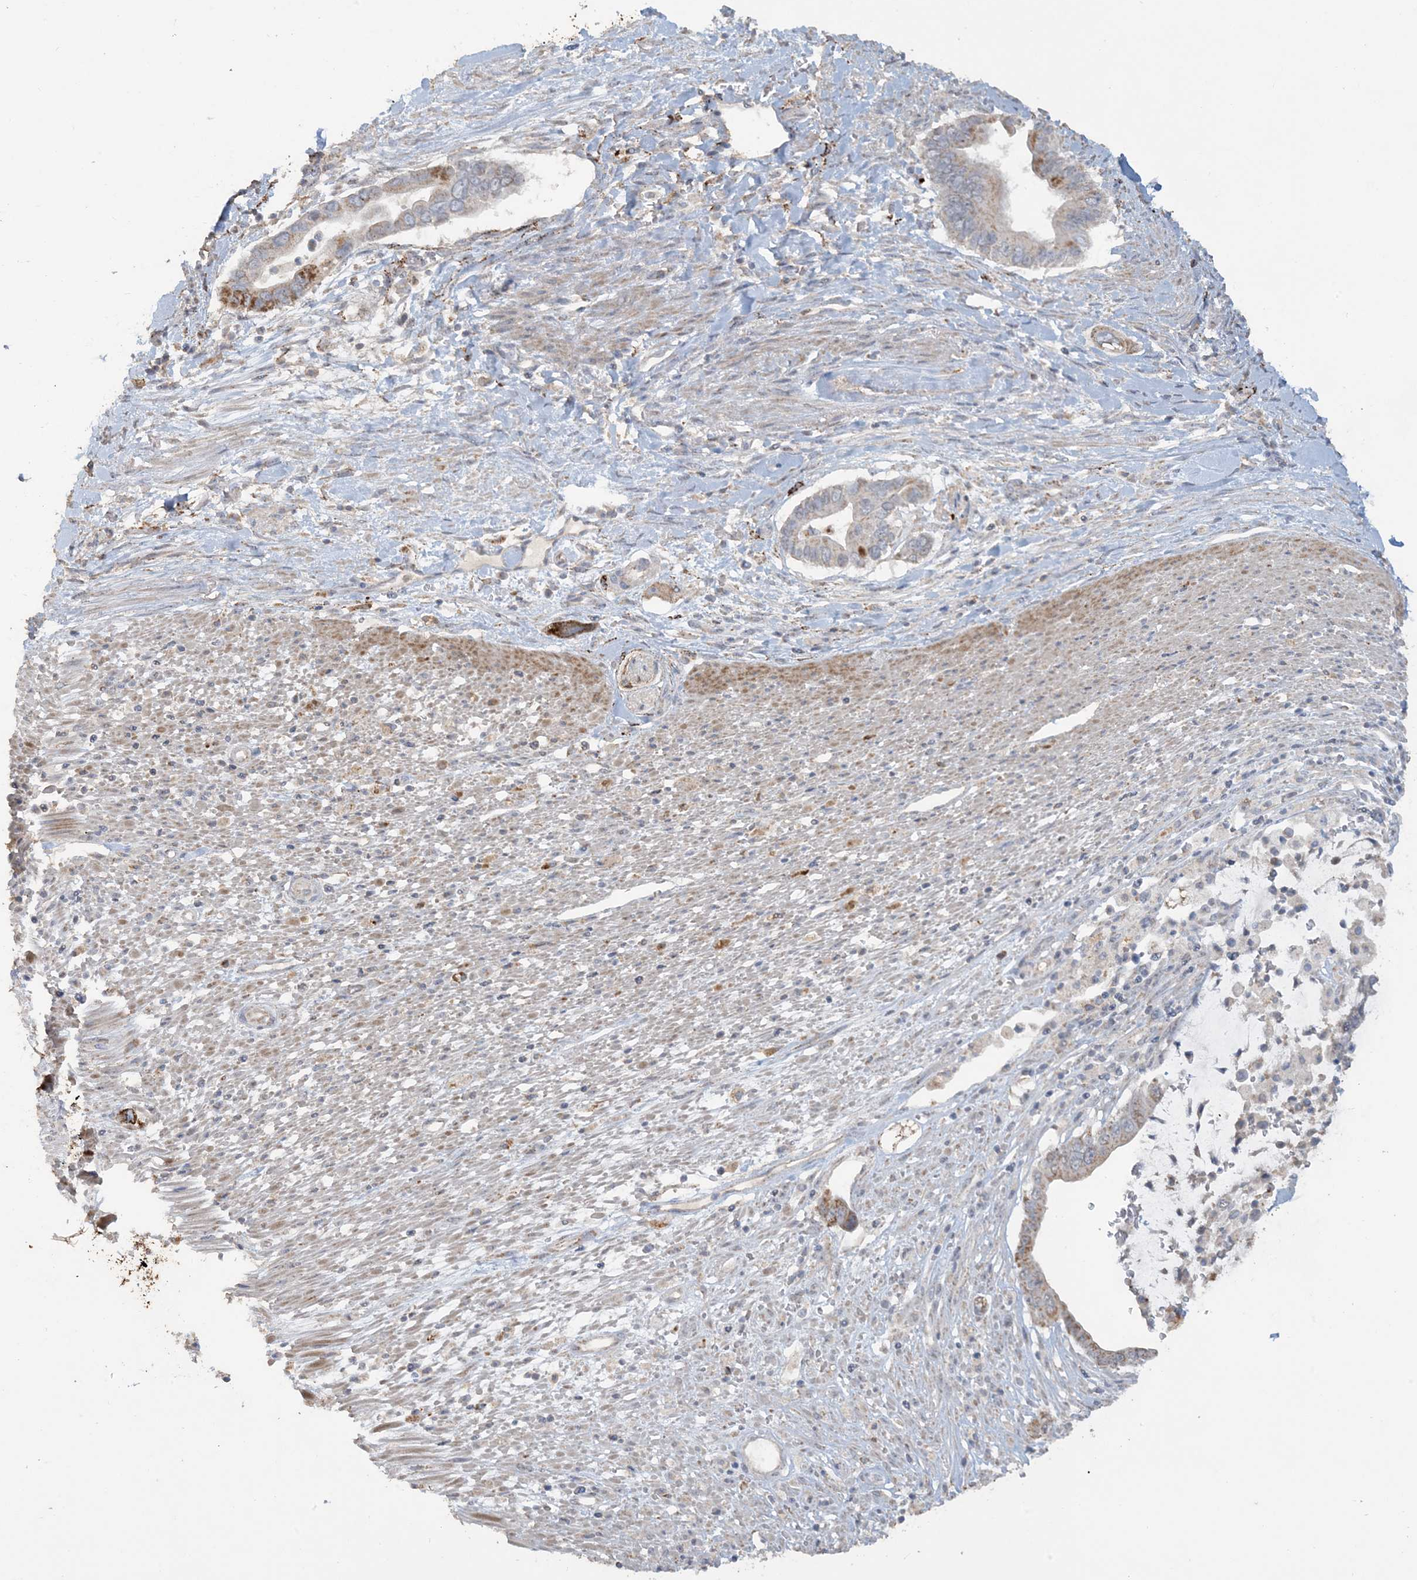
{"staining": {"intensity": "strong", "quantity": "<25%", "location": "cytoplasmic/membranous"}, "tissue": "pancreatic cancer", "cell_type": "Tumor cells", "image_type": "cancer", "snomed": [{"axis": "morphology", "description": "Adenocarcinoma, NOS"}, {"axis": "topography", "description": "Pancreas"}], "caption": "Immunohistochemical staining of human pancreatic cancer (adenocarcinoma) shows strong cytoplasmic/membranous protein positivity in about <25% of tumor cells.", "gene": "SFMBT2", "patient": {"sex": "male", "age": 68}}